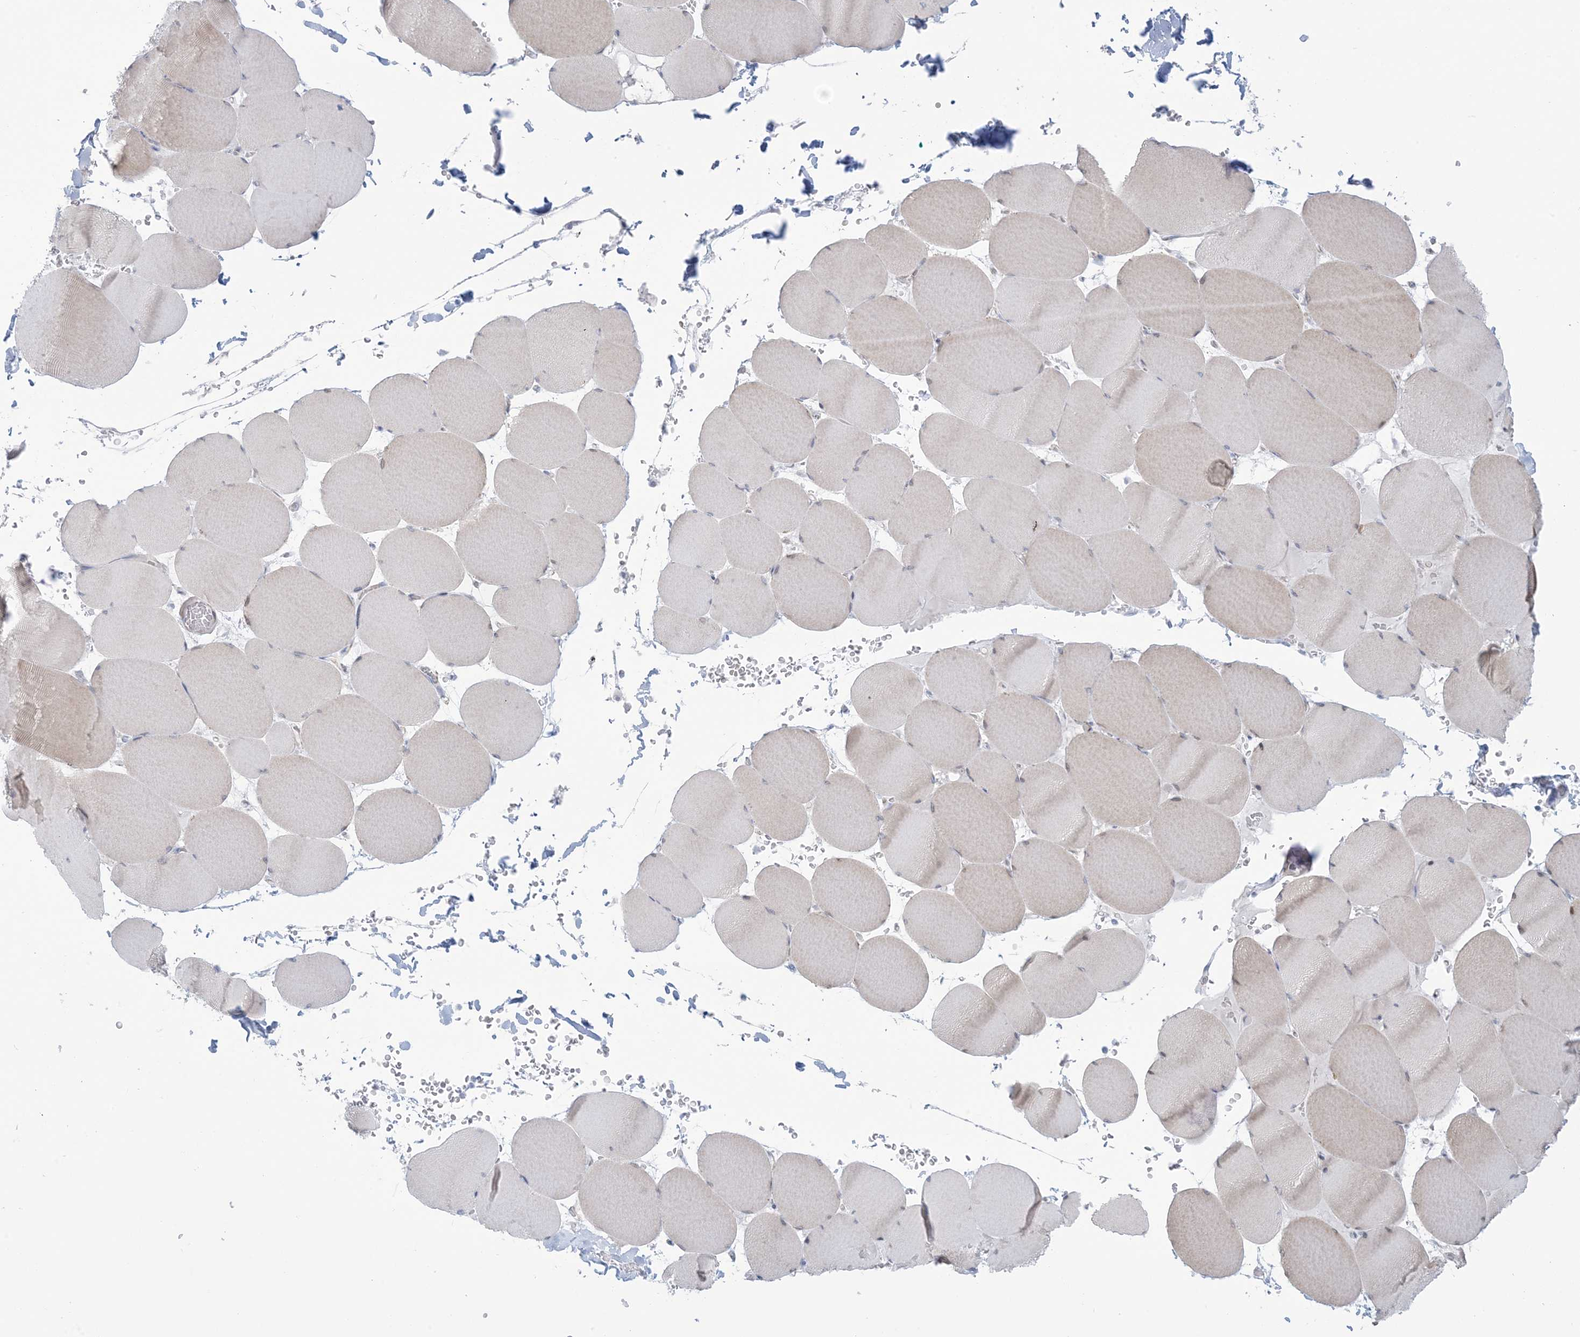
{"staining": {"intensity": "weak", "quantity": "<25%", "location": "cytoplasmic/membranous"}, "tissue": "skeletal muscle", "cell_type": "Myocytes", "image_type": "normal", "snomed": [{"axis": "morphology", "description": "Normal tissue, NOS"}, {"axis": "topography", "description": "Skeletal muscle"}, {"axis": "topography", "description": "Head-Neck"}], "caption": "IHC image of normal human skeletal muscle stained for a protein (brown), which reveals no staining in myocytes.", "gene": "AGXT", "patient": {"sex": "male", "age": 66}}